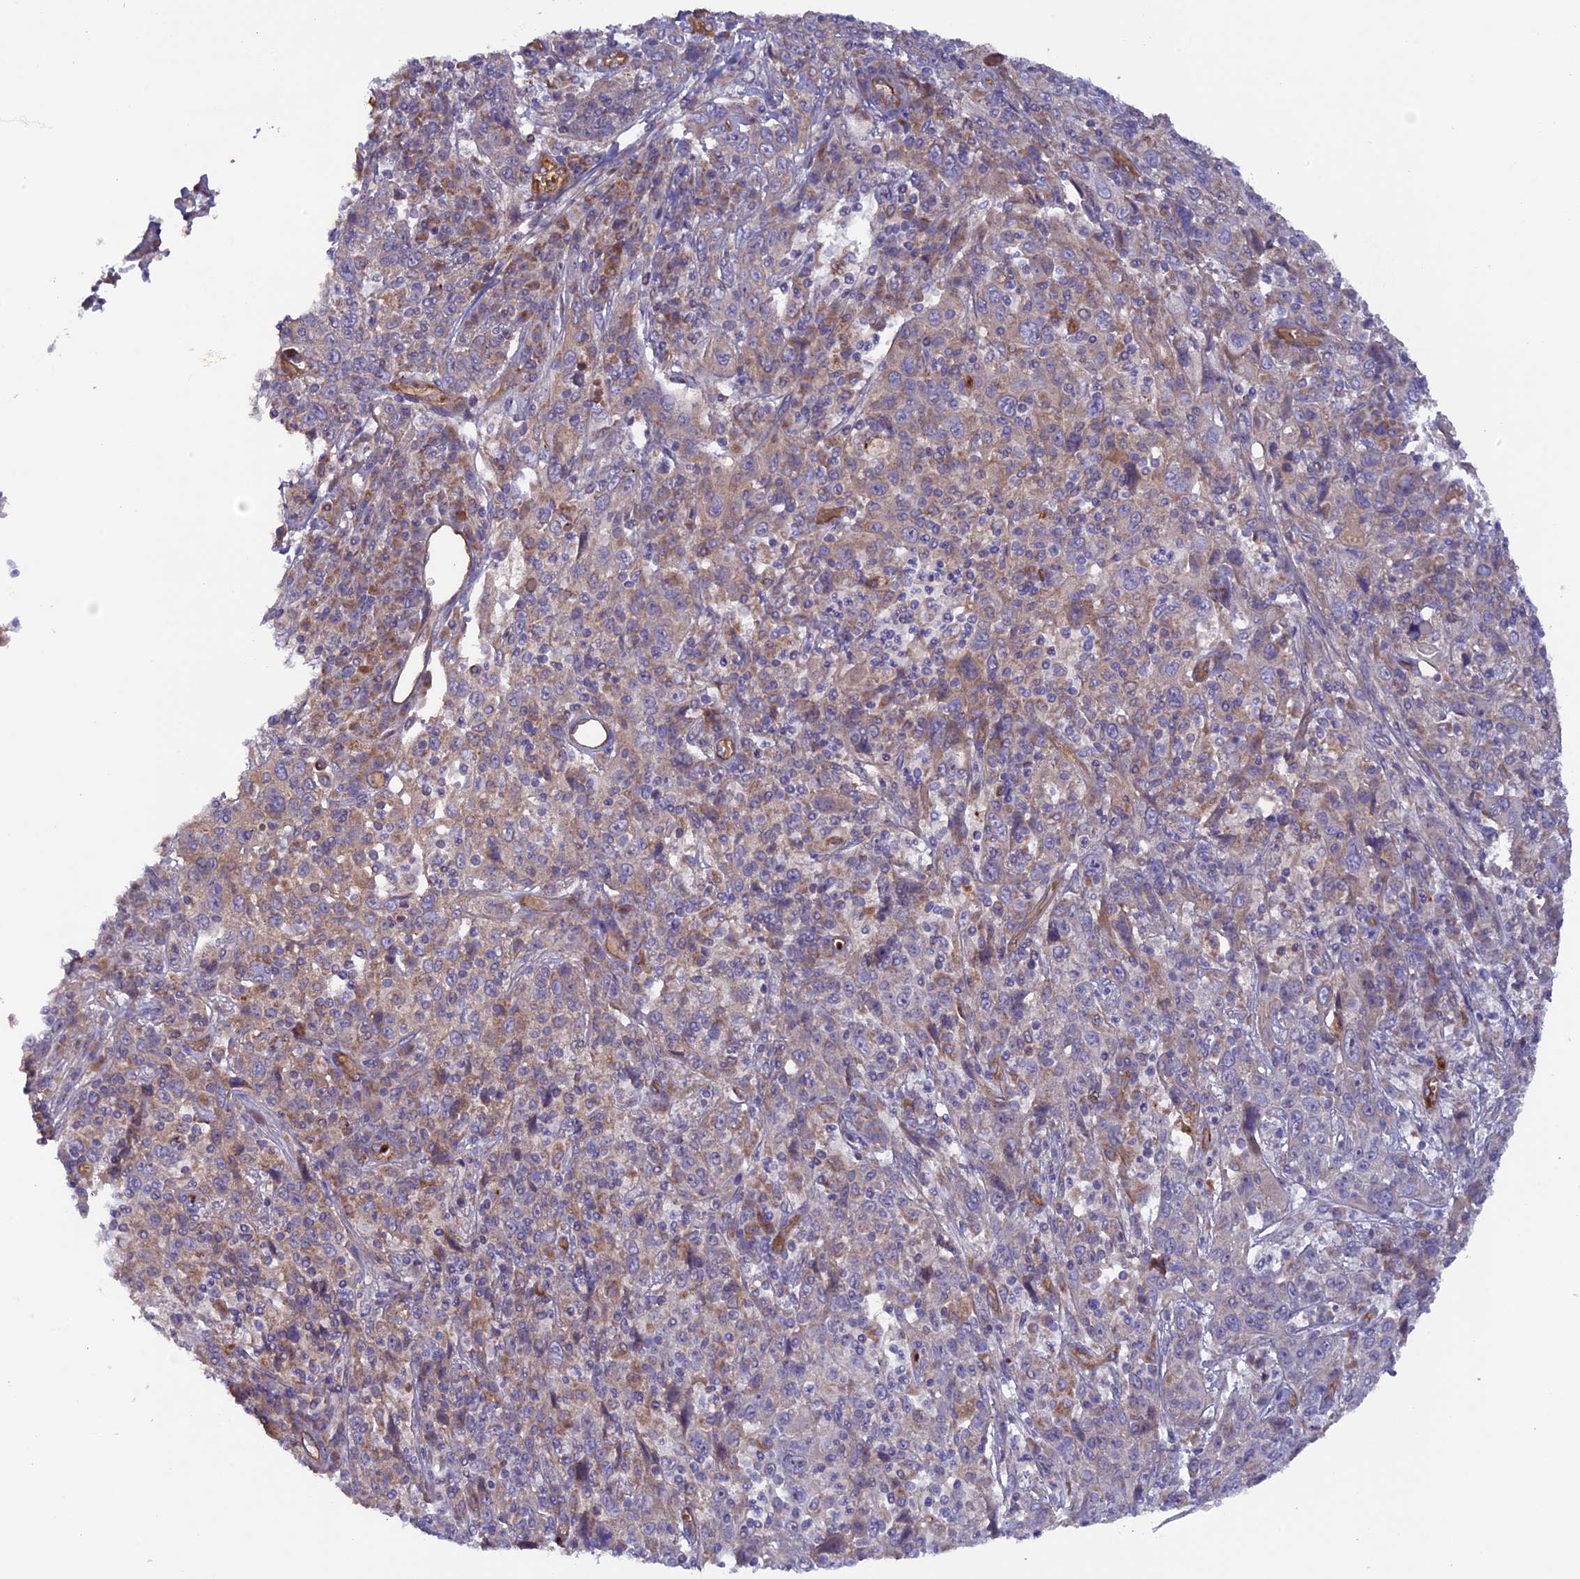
{"staining": {"intensity": "weak", "quantity": "25%-75%", "location": "cytoplasmic/membranous"}, "tissue": "cervical cancer", "cell_type": "Tumor cells", "image_type": "cancer", "snomed": [{"axis": "morphology", "description": "Squamous cell carcinoma, NOS"}, {"axis": "topography", "description": "Cervix"}], "caption": "Tumor cells reveal low levels of weak cytoplasmic/membranous positivity in approximately 25%-75% of cells in human cervical cancer.", "gene": "DUS3L", "patient": {"sex": "female", "age": 46}}